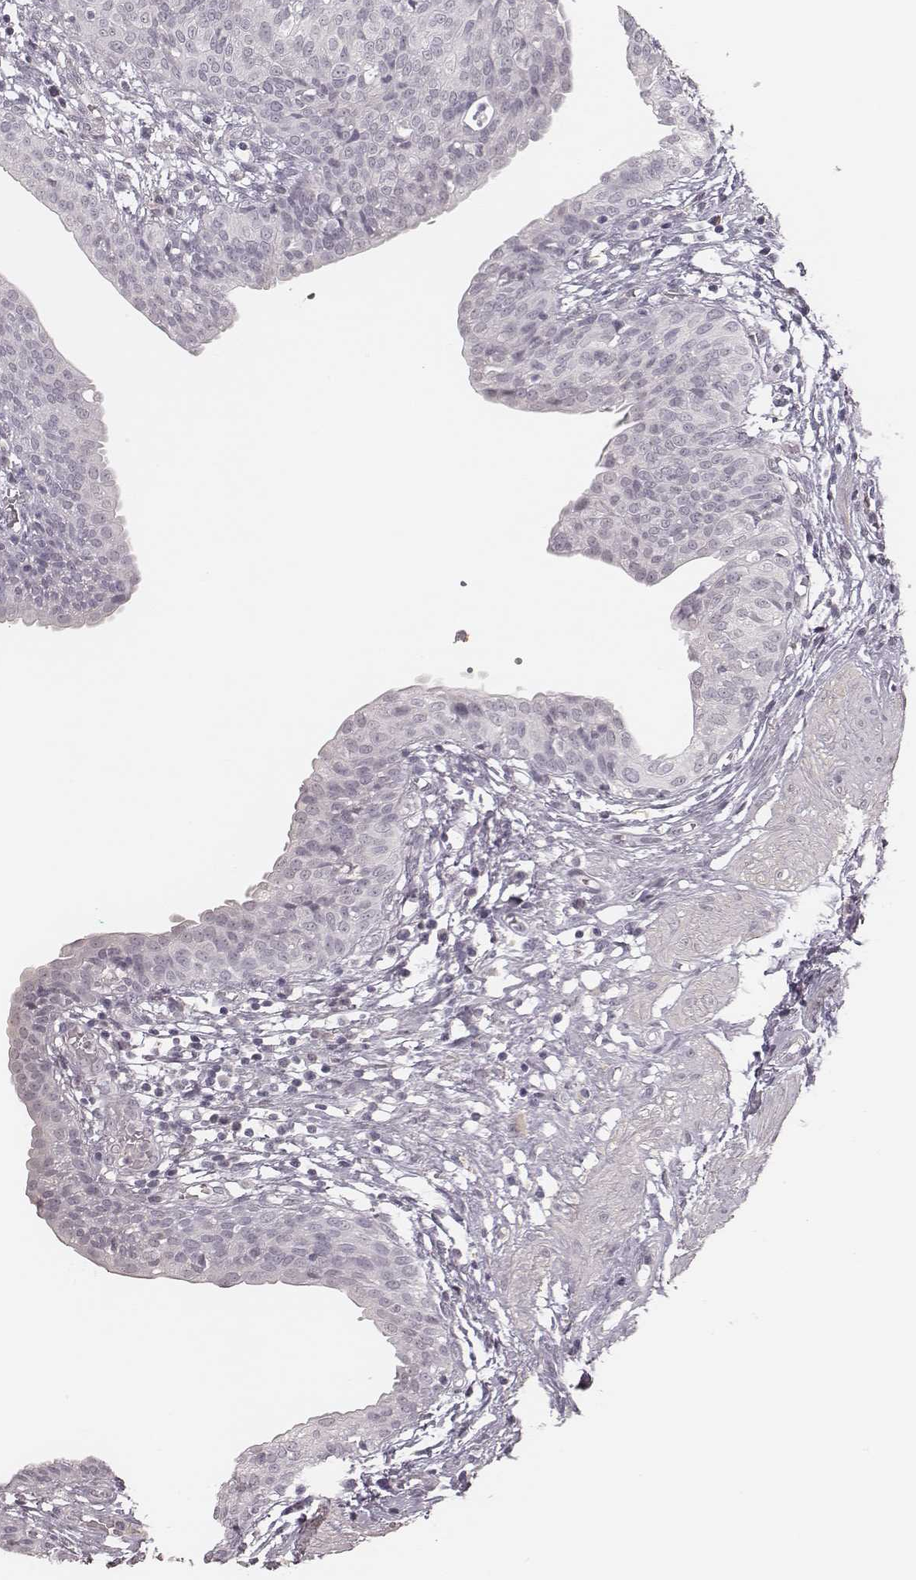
{"staining": {"intensity": "negative", "quantity": "none", "location": "none"}, "tissue": "urinary bladder", "cell_type": "Urothelial cells", "image_type": "normal", "snomed": [{"axis": "morphology", "description": "Normal tissue, NOS"}, {"axis": "topography", "description": "Urinary bladder"}], "caption": "DAB (3,3'-diaminobenzidine) immunohistochemical staining of unremarkable urinary bladder exhibits no significant positivity in urothelial cells.", "gene": "MSX1", "patient": {"sex": "male", "age": 55}}